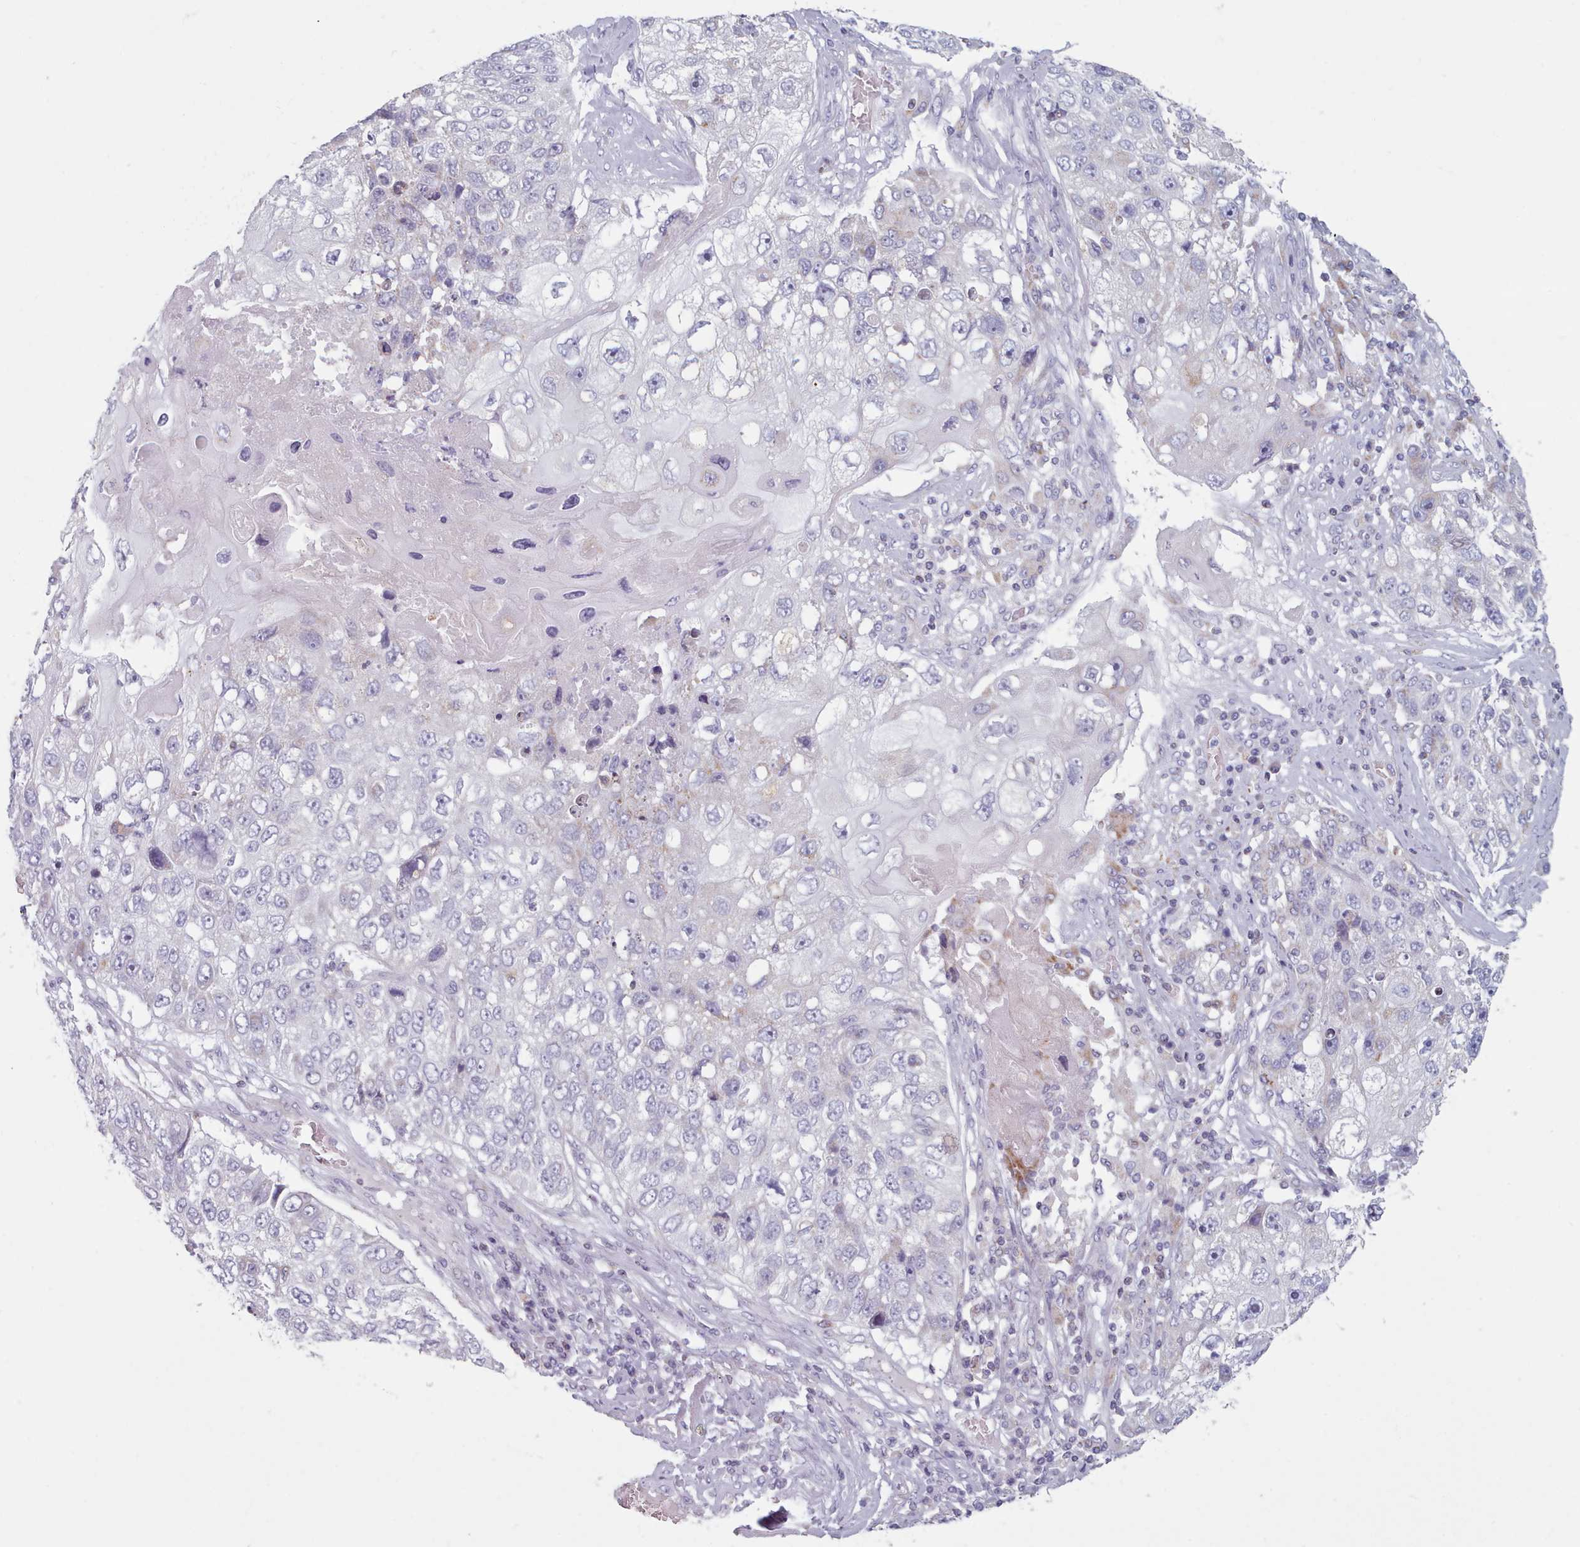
{"staining": {"intensity": "negative", "quantity": "none", "location": "none"}, "tissue": "lung cancer", "cell_type": "Tumor cells", "image_type": "cancer", "snomed": [{"axis": "morphology", "description": "Squamous cell carcinoma, NOS"}, {"axis": "topography", "description": "Lung"}], "caption": "Immunohistochemical staining of human squamous cell carcinoma (lung) demonstrates no significant staining in tumor cells.", "gene": "FAM170B", "patient": {"sex": "male", "age": 61}}